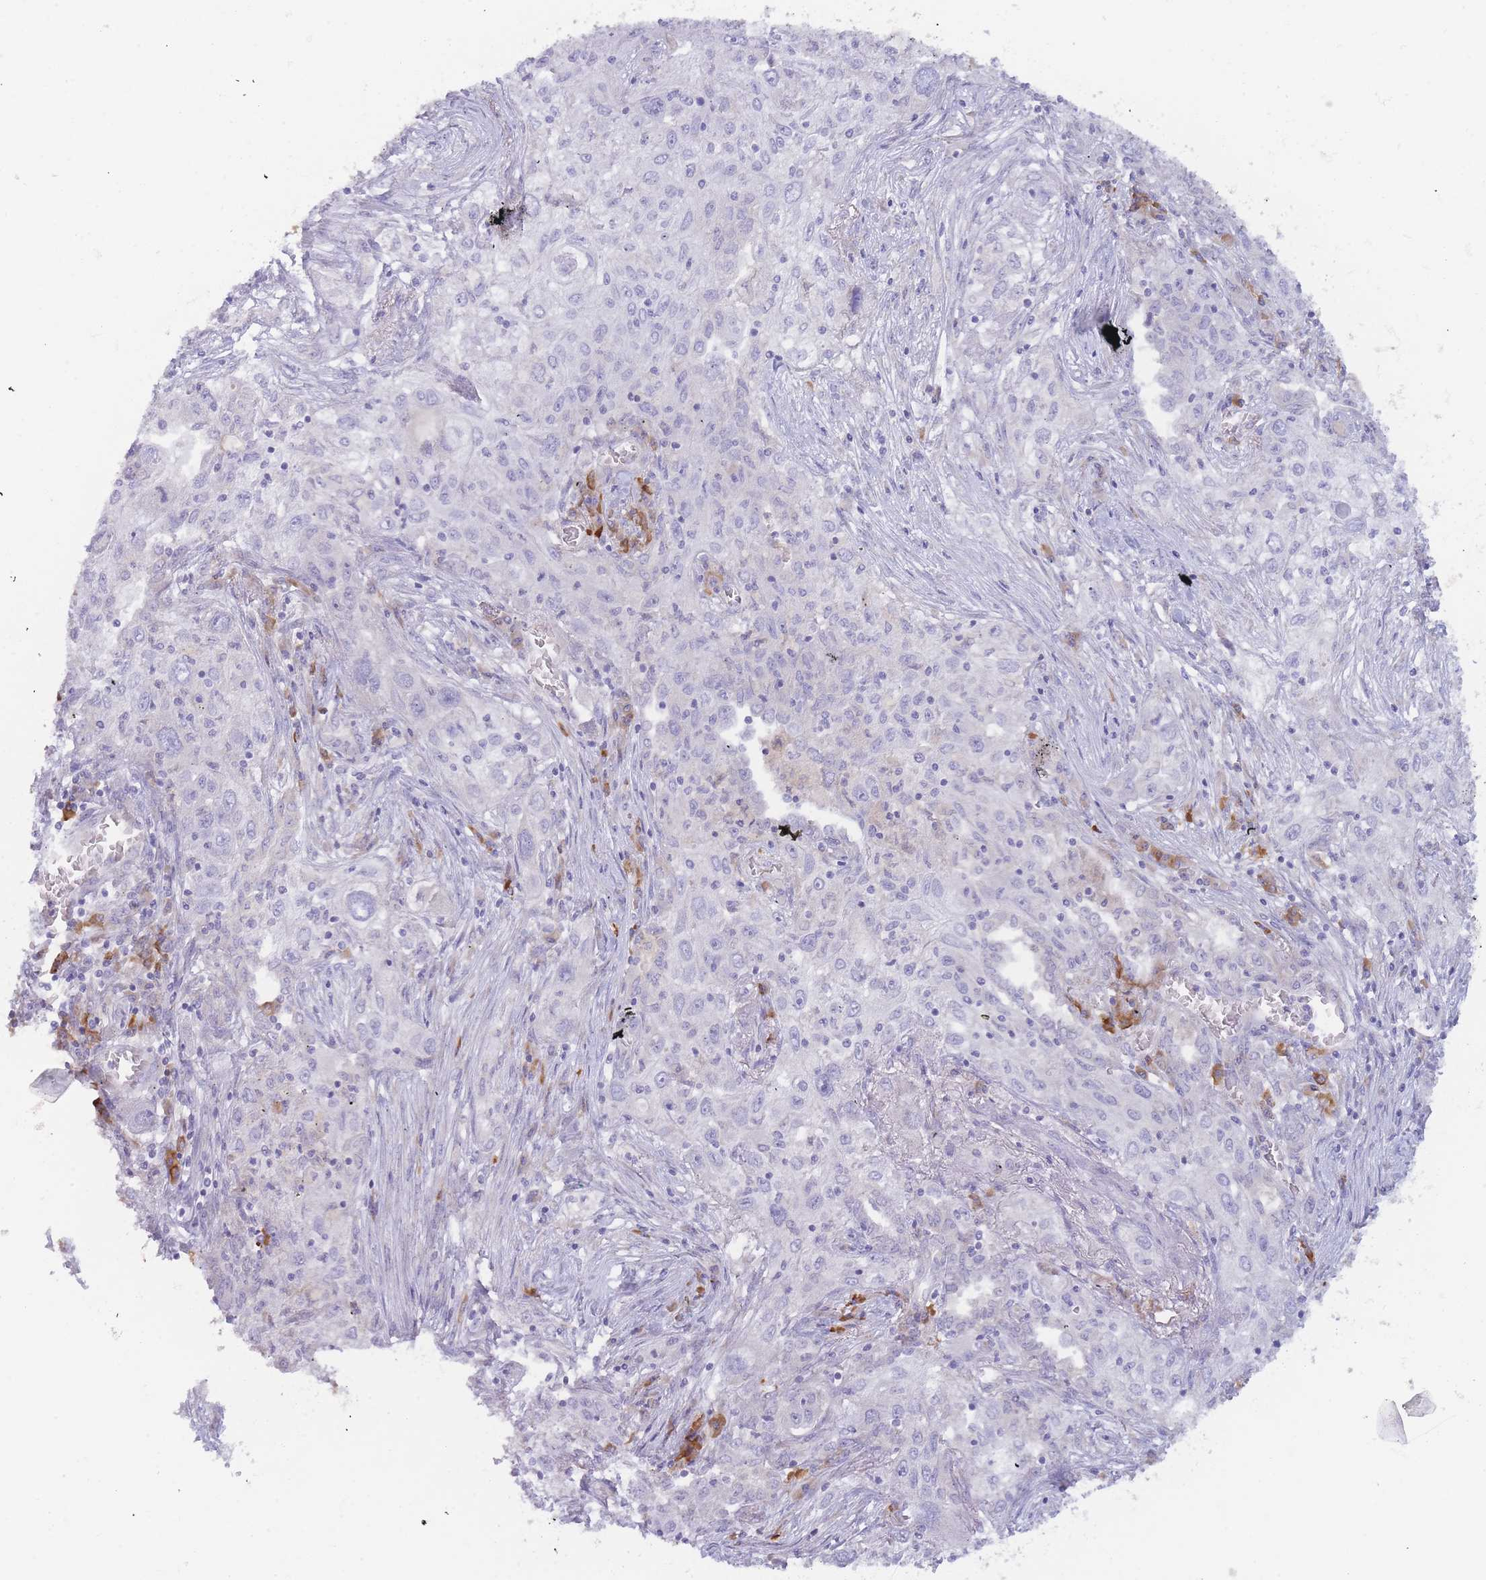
{"staining": {"intensity": "negative", "quantity": "none", "location": "none"}, "tissue": "lung cancer", "cell_type": "Tumor cells", "image_type": "cancer", "snomed": [{"axis": "morphology", "description": "Squamous cell carcinoma, NOS"}, {"axis": "topography", "description": "Lung"}], "caption": "The micrograph shows no significant staining in tumor cells of lung squamous cell carcinoma.", "gene": "SLC35E4", "patient": {"sex": "female", "age": 69}}